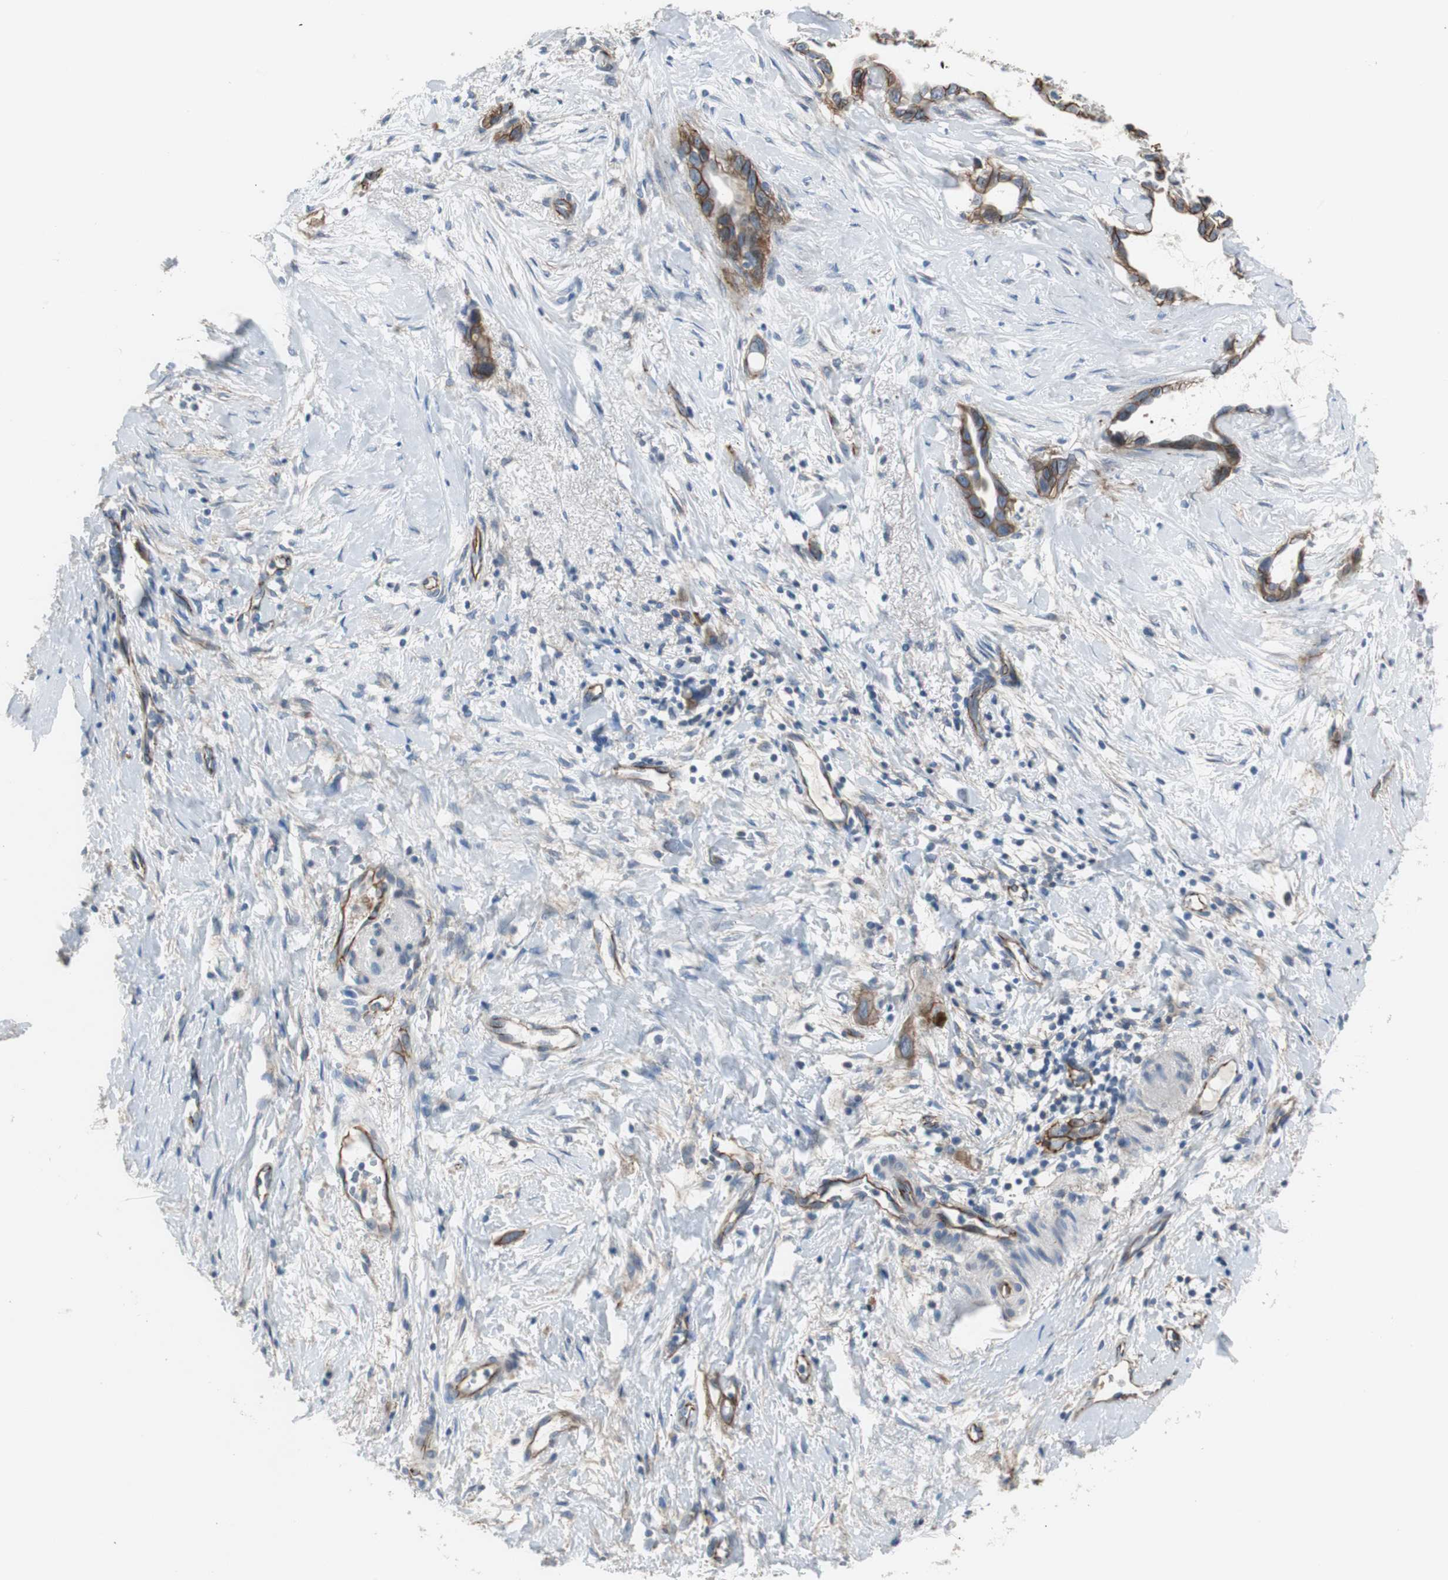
{"staining": {"intensity": "strong", "quantity": ">75%", "location": "cytoplasmic/membranous"}, "tissue": "liver cancer", "cell_type": "Tumor cells", "image_type": "cancer", "snomed": [{"axis": "morphology", "description": "Cholangiocarcinoma"}, {"axis": "topography", "description": "Liver"}], "caption": "Immunohistochemistry staining of cholangiocarcinoma (liver), which exhibits high levels of strong cytoplasmic/membranous expression in about >75% of tumor cells indicating strong cytoplasmic/membranous protein expression. The staining was performed using DAB (3,3'-diaminobenzidine) (brown) for protein detection and nuclei were counterstained in hematoxylin (blue).", "gene": "STXBP4", "patient": {"sex": "female", "age": 65}}